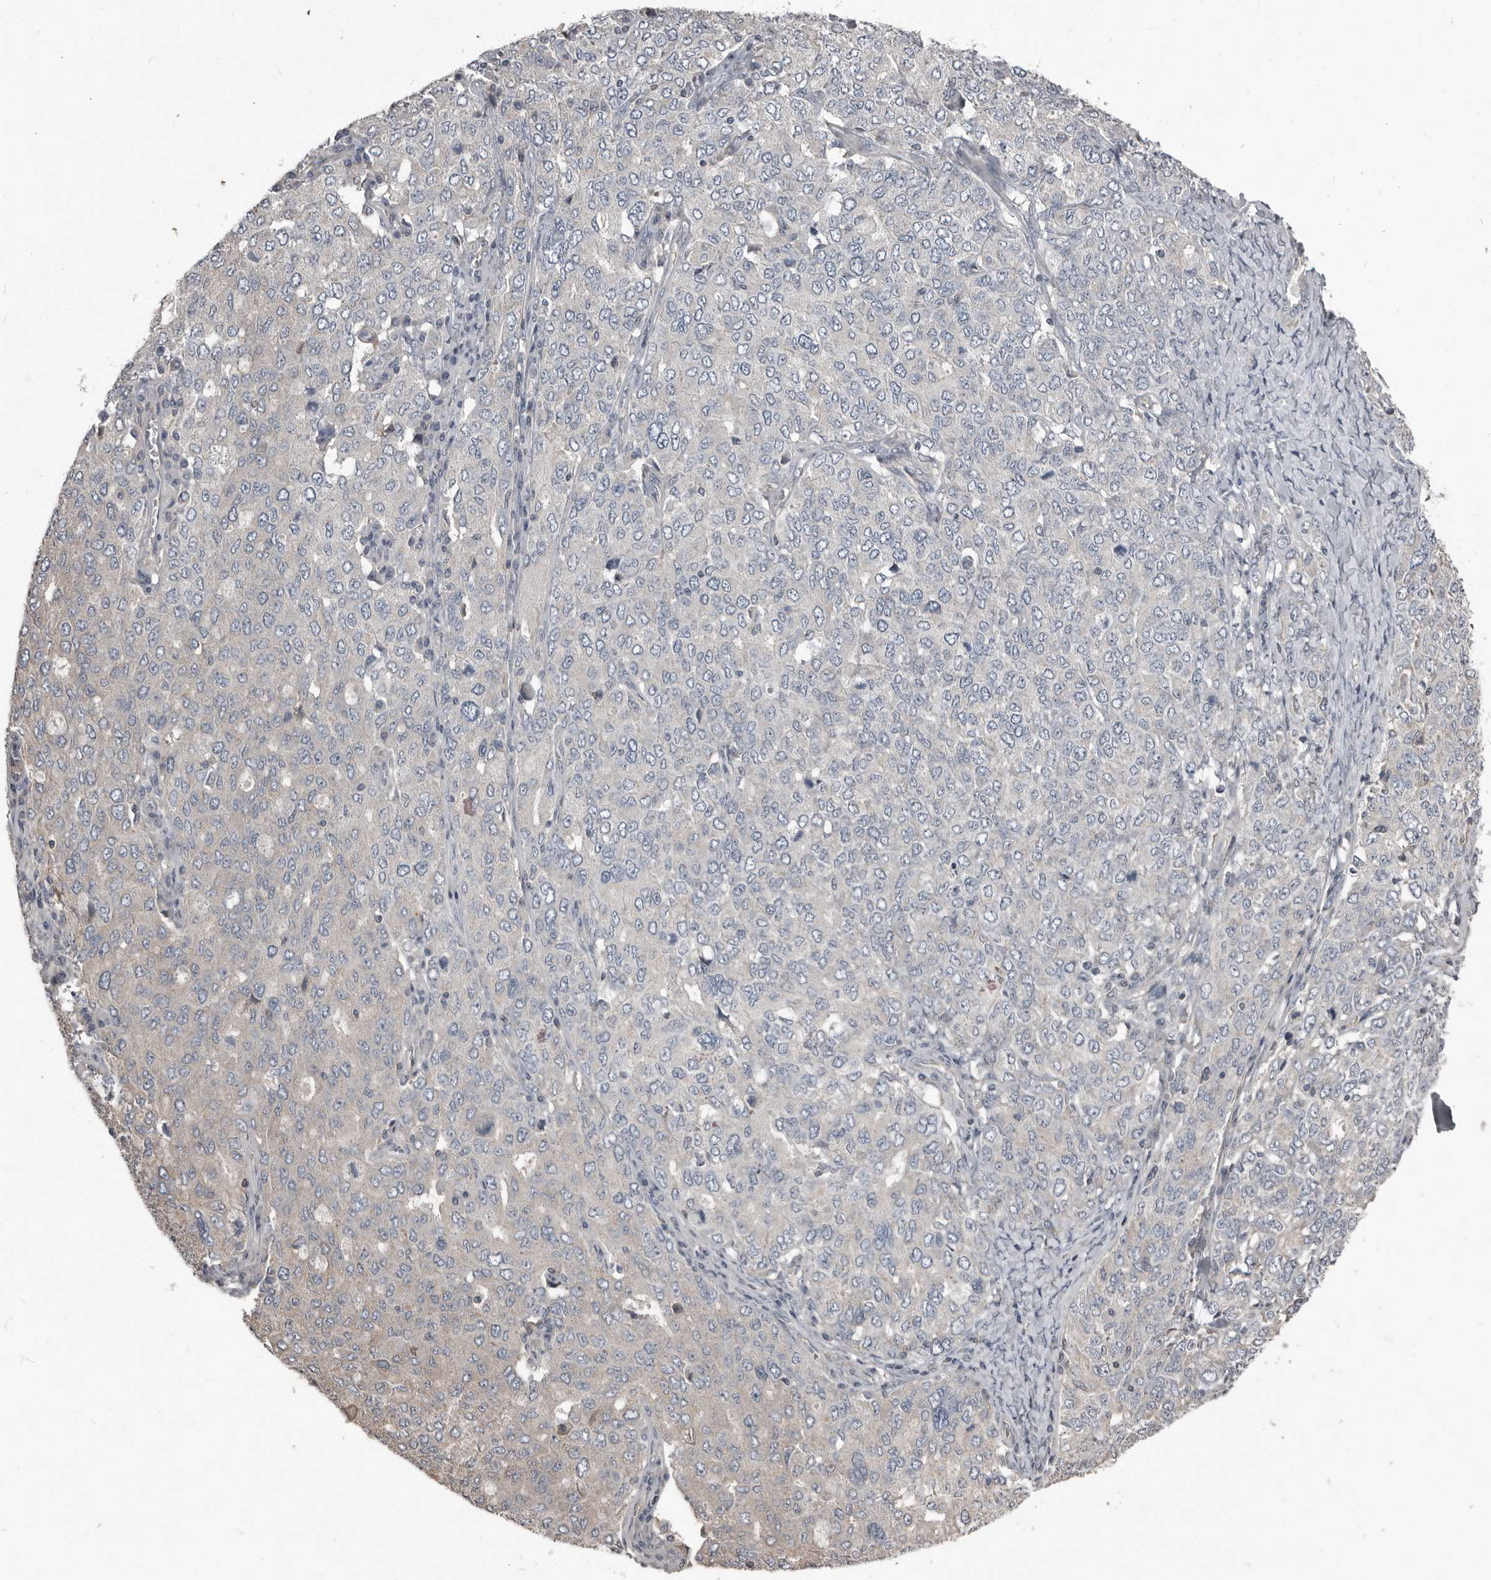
{"staining": {"intensity": "negative", "quantity": "none", "location": "none"}, "tissue": "ovarian cancer", "cell_type": "Tumor cells", "image_type": "cancer", "snomed": [{"axis": "morphology", "description": "Carcinoma, endometroid"}, {"axis": "topography", "description": "Ovary"}], "caption": "High power microscopy photomicrograph of an IHC image of ovarian endometroid carcinoma, revealing no significant expression in tumor cells. (Brightfield microscopy of DAB immunohistochemistry at high magnification).", "gene": "CA6", "patient": {"sex": "female", "age": 62}}